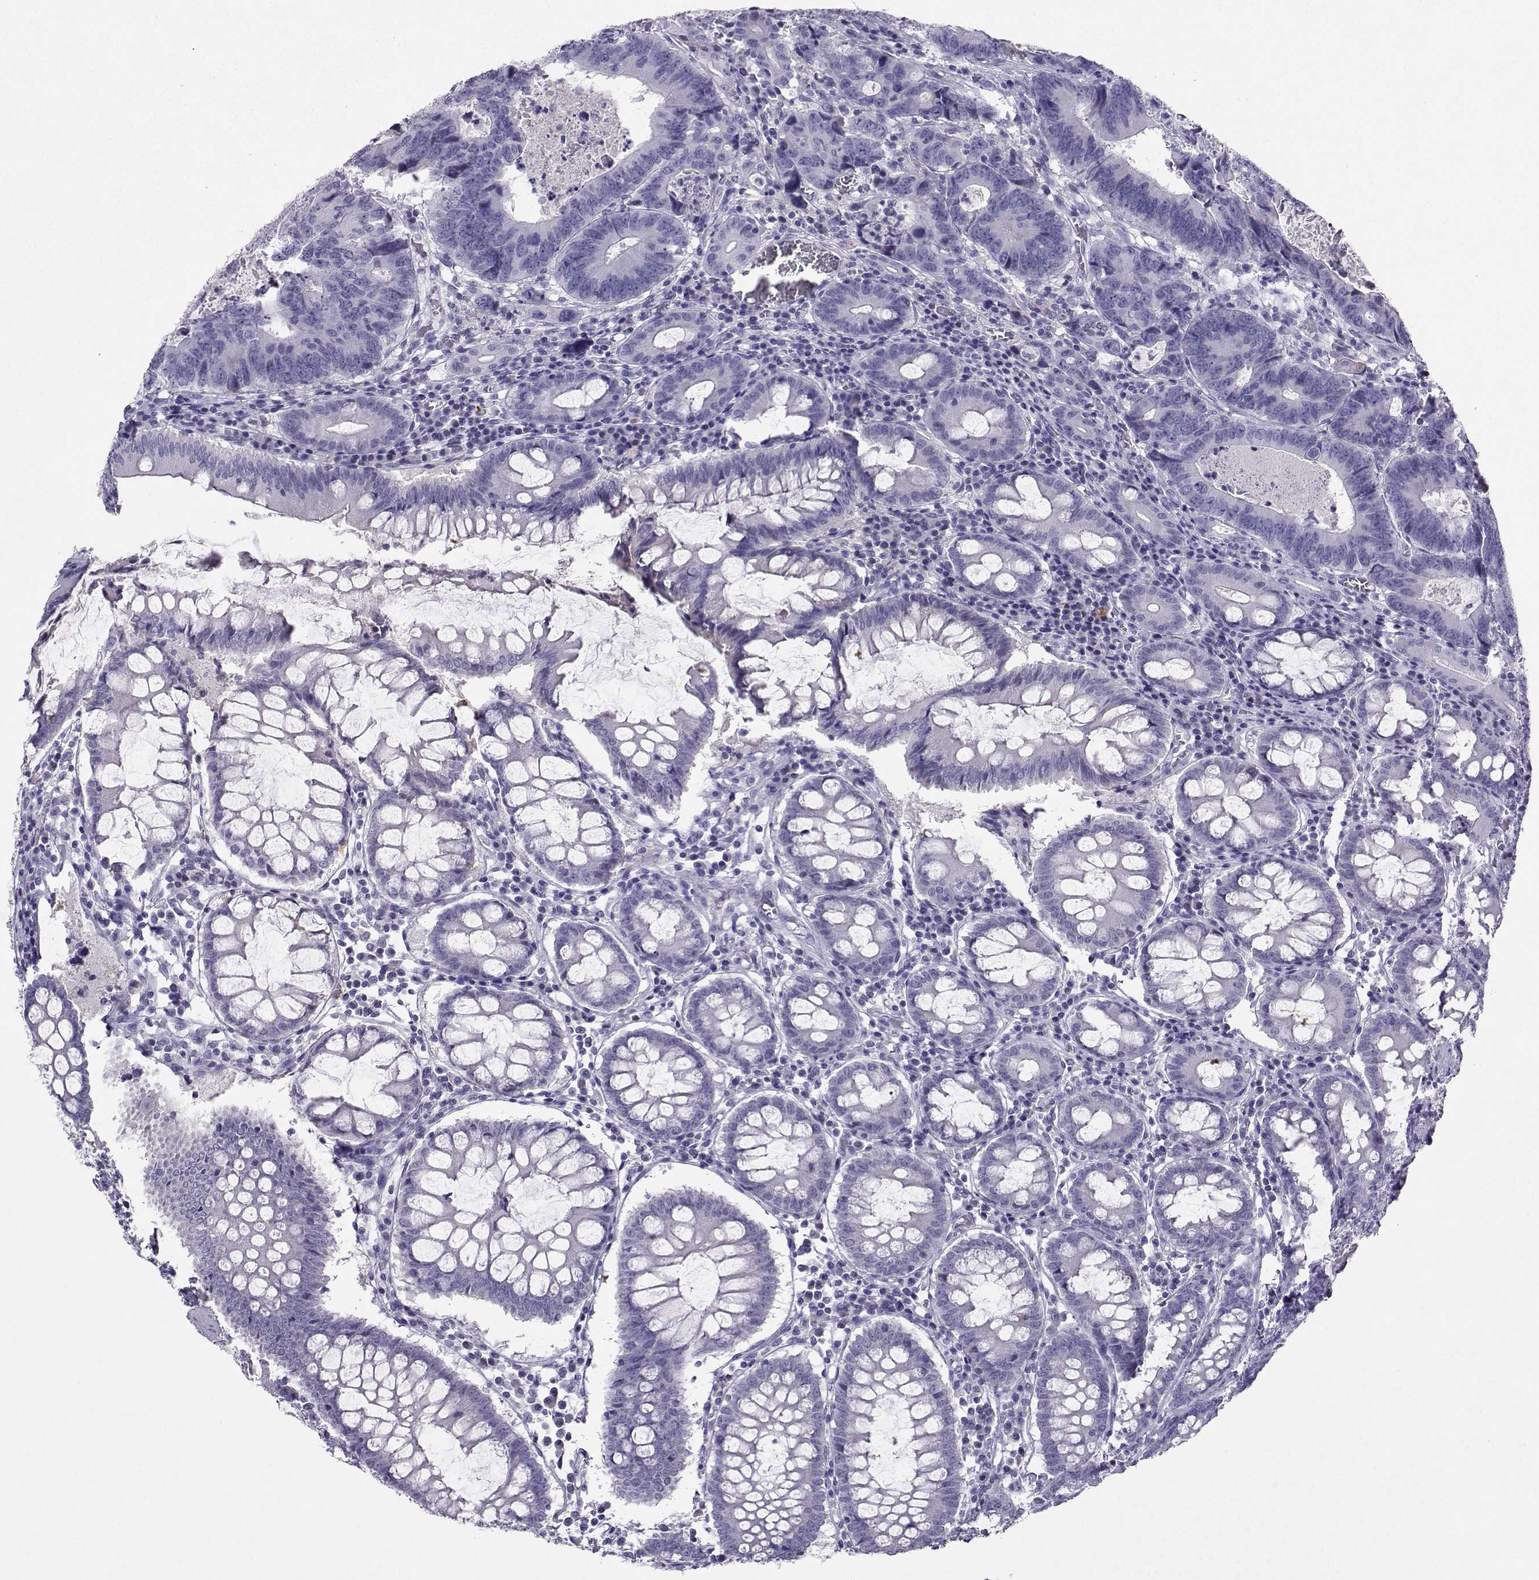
{"staining": {"intensity": "negative", "quantity": "none", "location": "none"}, "tissue": "colorectal cancer", "cell_type": "Tumor cells", "image_type": "cancer", "snomed": [{"axis": "morphology", "description": "Adenocarcinoma, NOS"}, {"axis": "topography", "description": "Colon"}], "caption": "Tumor cells are negative for brown protein staining in colorectal cancer (adenocarcinoma).", "gene": "GRIK4", "patient": {"sex": "female", "age": 82}}